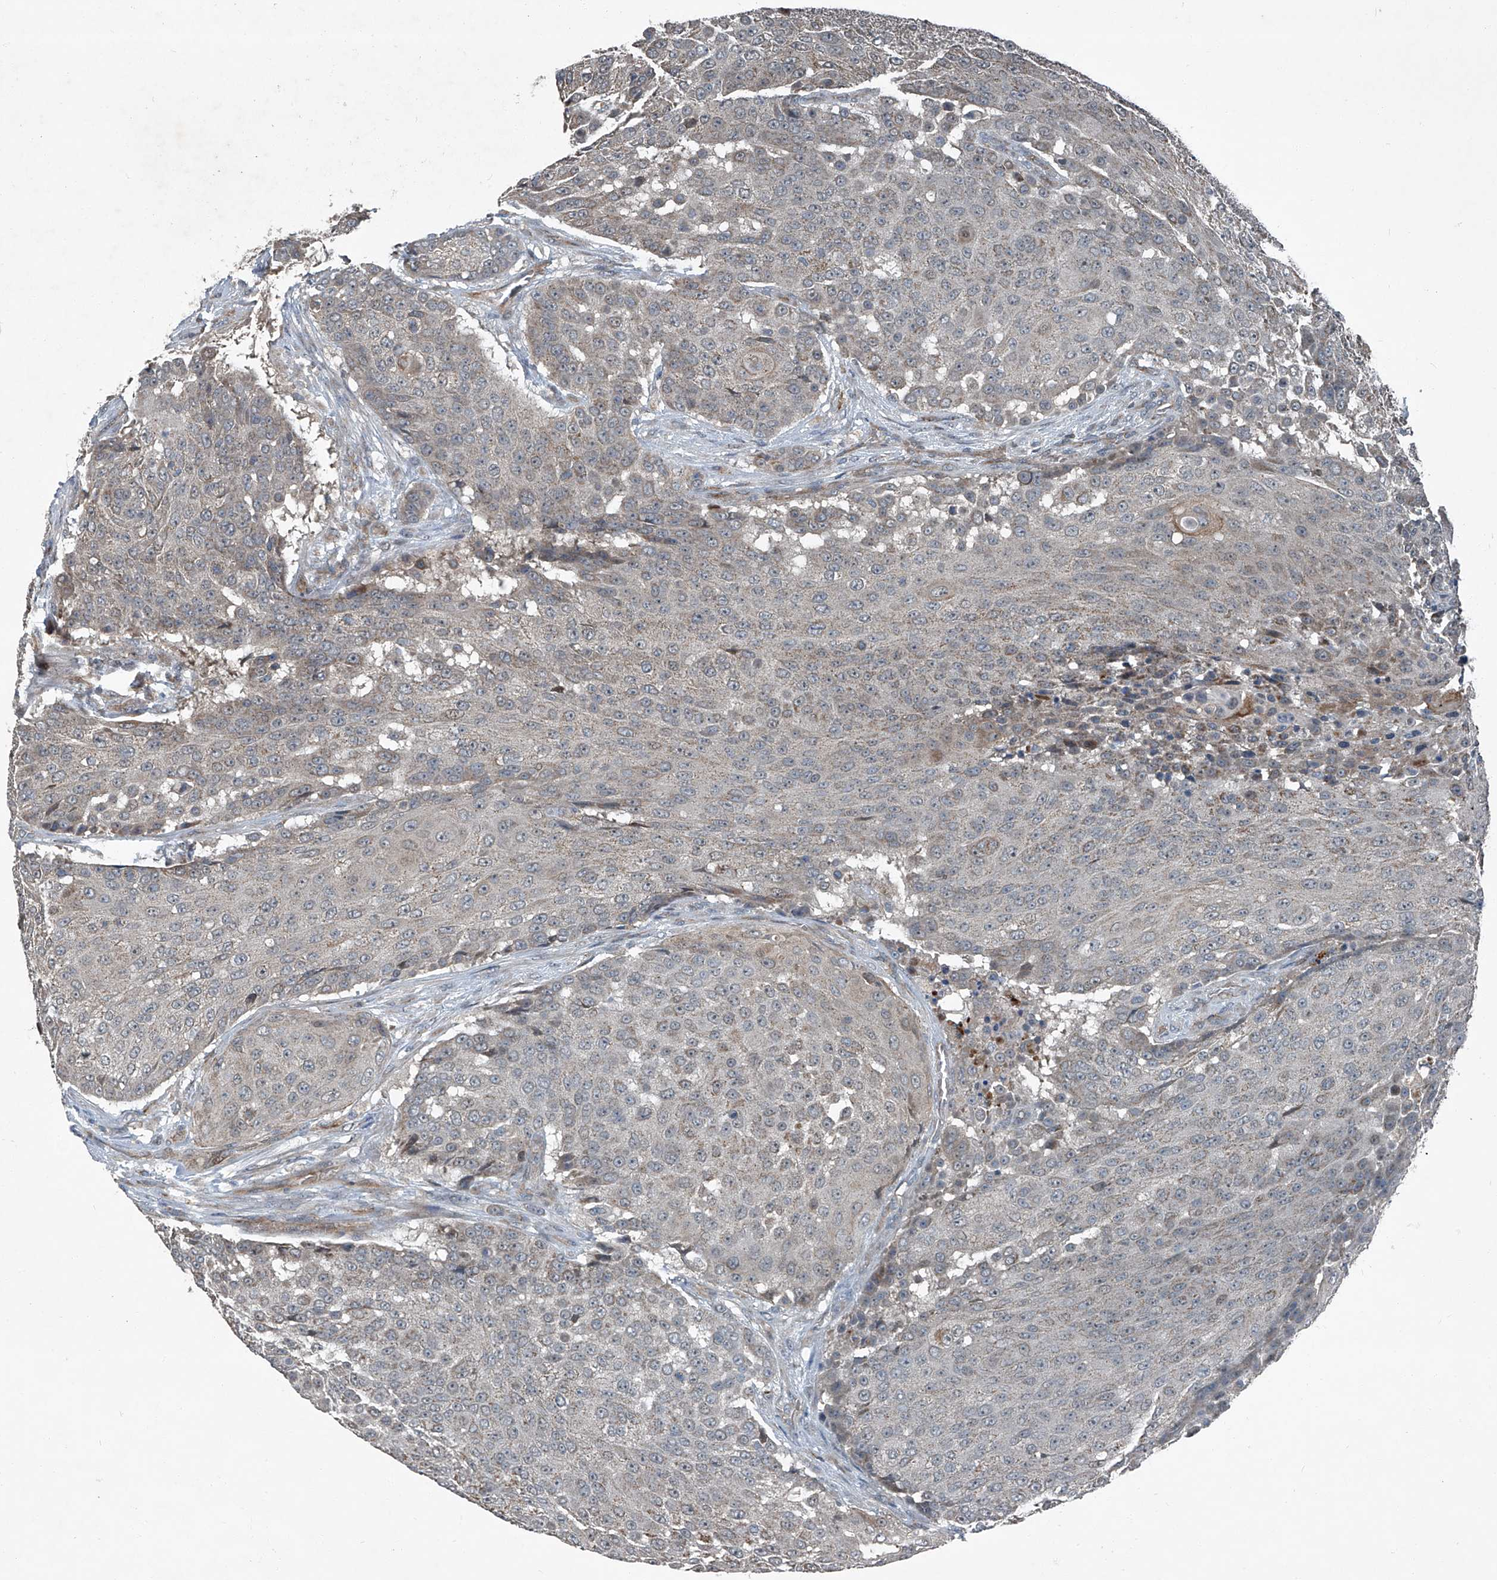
{"staining": {"intensity": "weak", "quantity": "25%-75%", "location": "cytoplasmic/membranous"}, "tissue": "urothelial cancer", "cell_type": "Tumor cells", "image_type": "cancer", "snomed": [{"axis": "morphology", "description": "Urothelial carcinoma, High grade"}, {"axis": "topography", "description": "Urinary bladder"}], "caption": "Urothelial cancer stained with DAB IHC shows low levels of weak cytoplasmic/membranous expression in approximately 25%-75% of tumor cells.", "gene": "SENP2", "patient": {"sex": "female", "age": 63}}